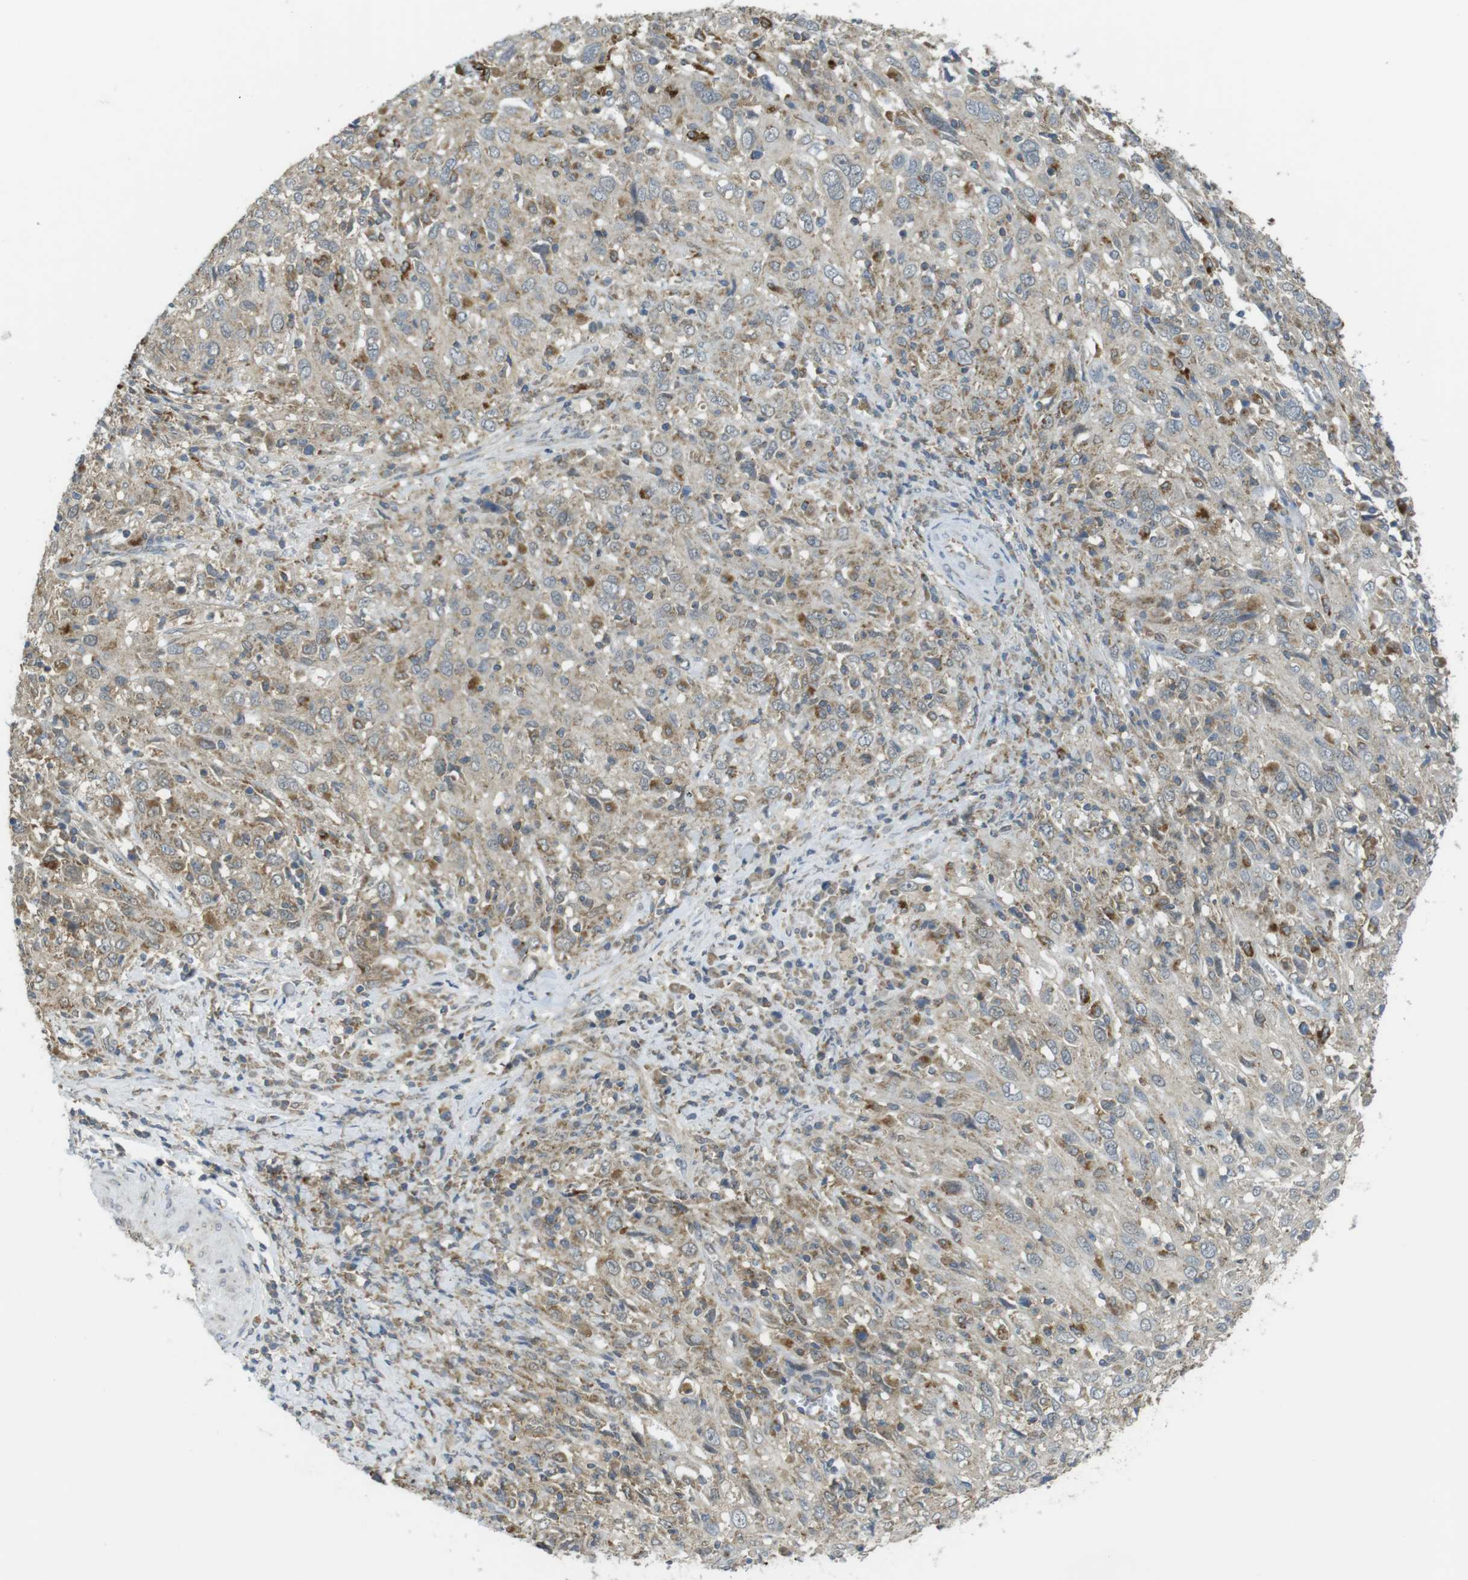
{"staining": {"intensity": "weak", "quantity": ">75%", "location": "cytoplasmic/membranous"}, "tissue": "cervical cancer", "cell_type": "Tumor cells", "image_type": "cancer", "snomed": [{"axis": "morphology", "description": "Squamous cell carcinoma, NOS"}, {"axis": "topography", "description": "Cervix"}], "caption": "Approximately >75% of tumor cells in human cervical cancer (squamous cell carcinoma) reveal weak cytoplasmic/membranous protein expression as visualized by brown immunohistochemical staining.", "gene": "BRI3BP", "patient": {"sex": "female", "age": 46}}